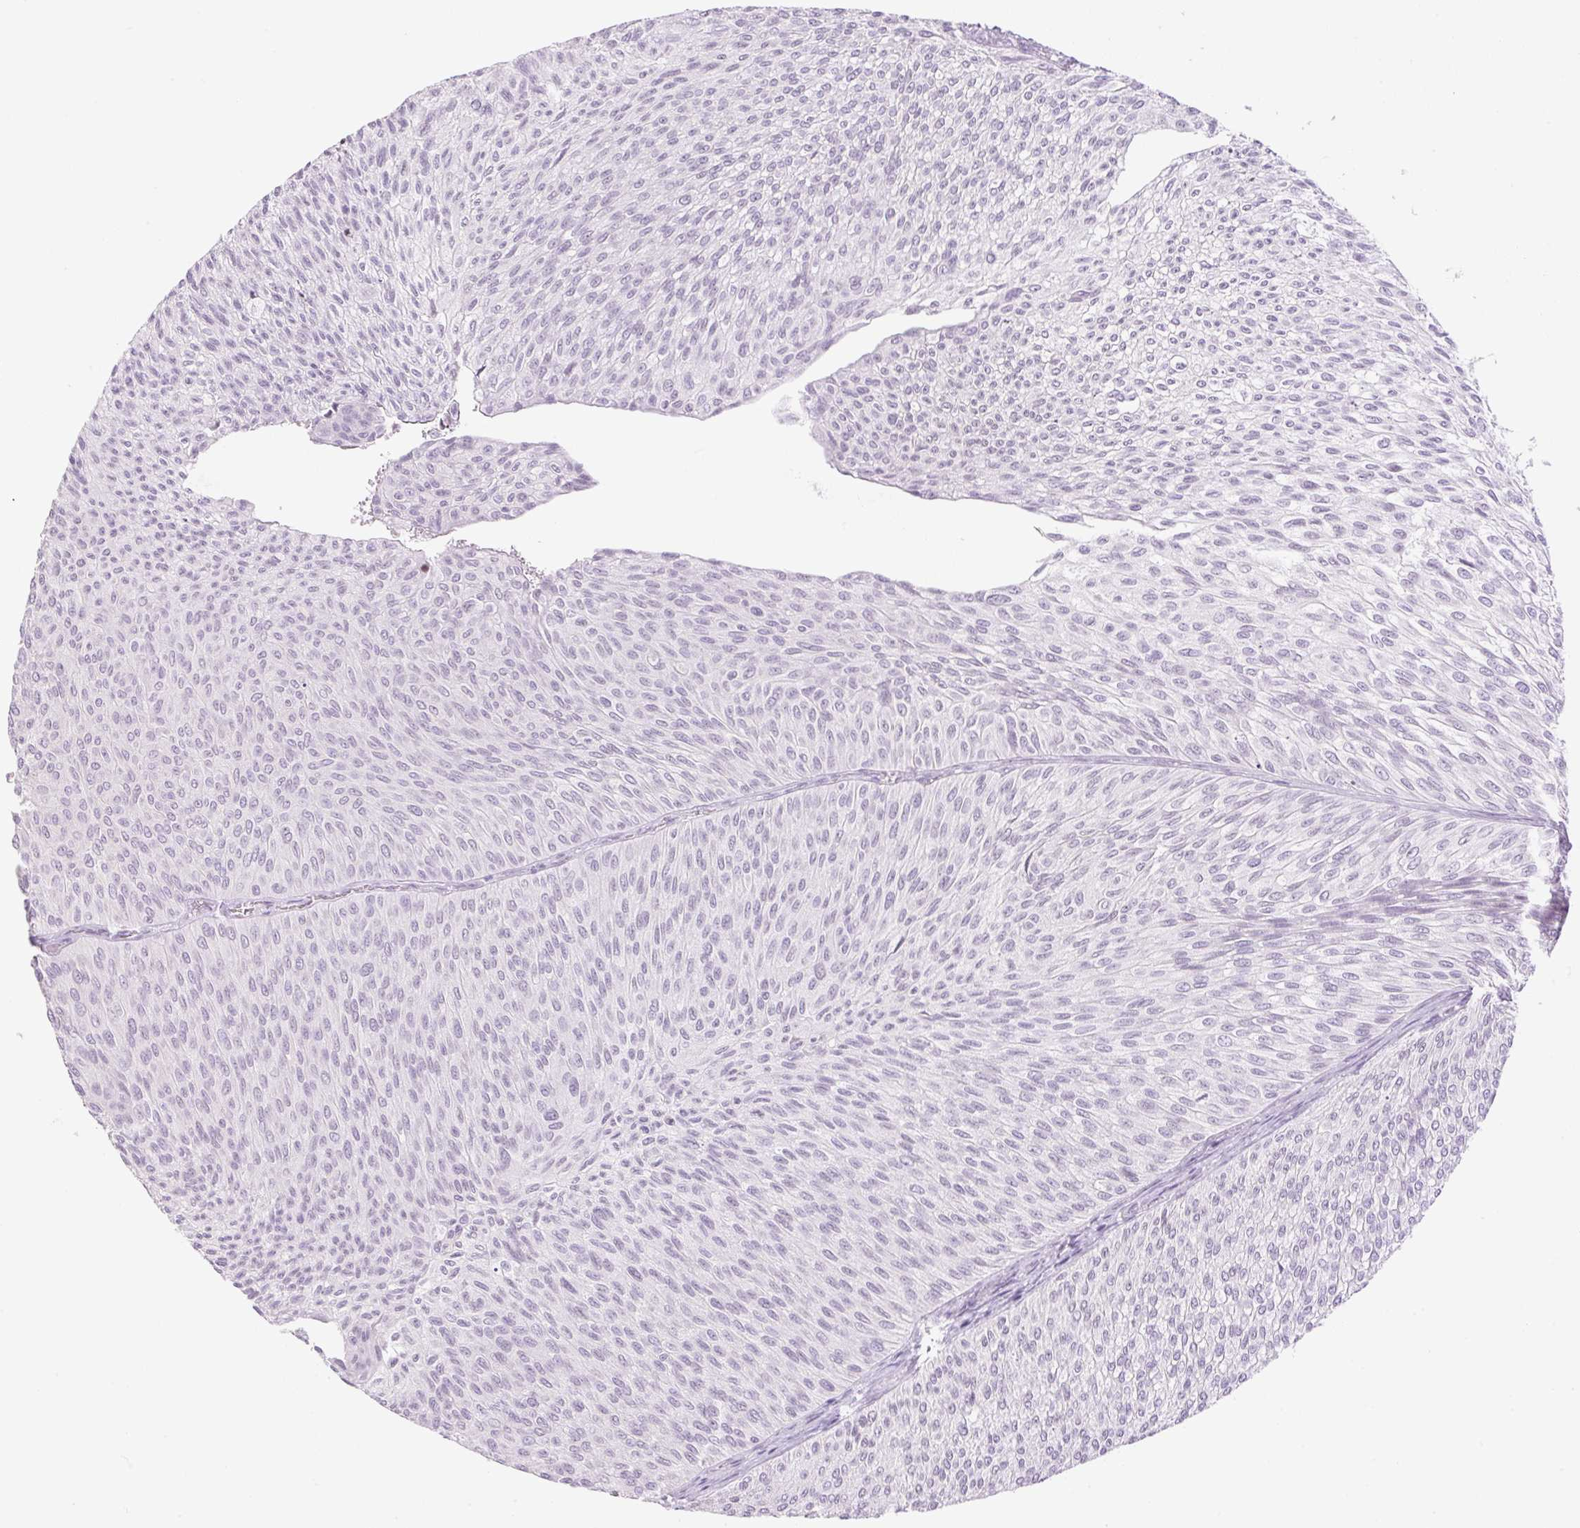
{"staining": {"intensity": "negative", "quantity": "none", "location": "none"}, "tissue": "urothelial cancer", "cell_type": "Tumor cells", "image_type": "cancer", "snomed": [{"axis": "morphology", "description": "Urothelial carcinoma, Low grade"}, {"axis": "topography", "description": "Urinary bladder"}], "caption": "A histopathology image of low-grade urothelial carcinoma stained for a protein reveals no brown staining in tumor cells.", "gene": "SP140L", "patient": {"sex": "male", "age": 91}}